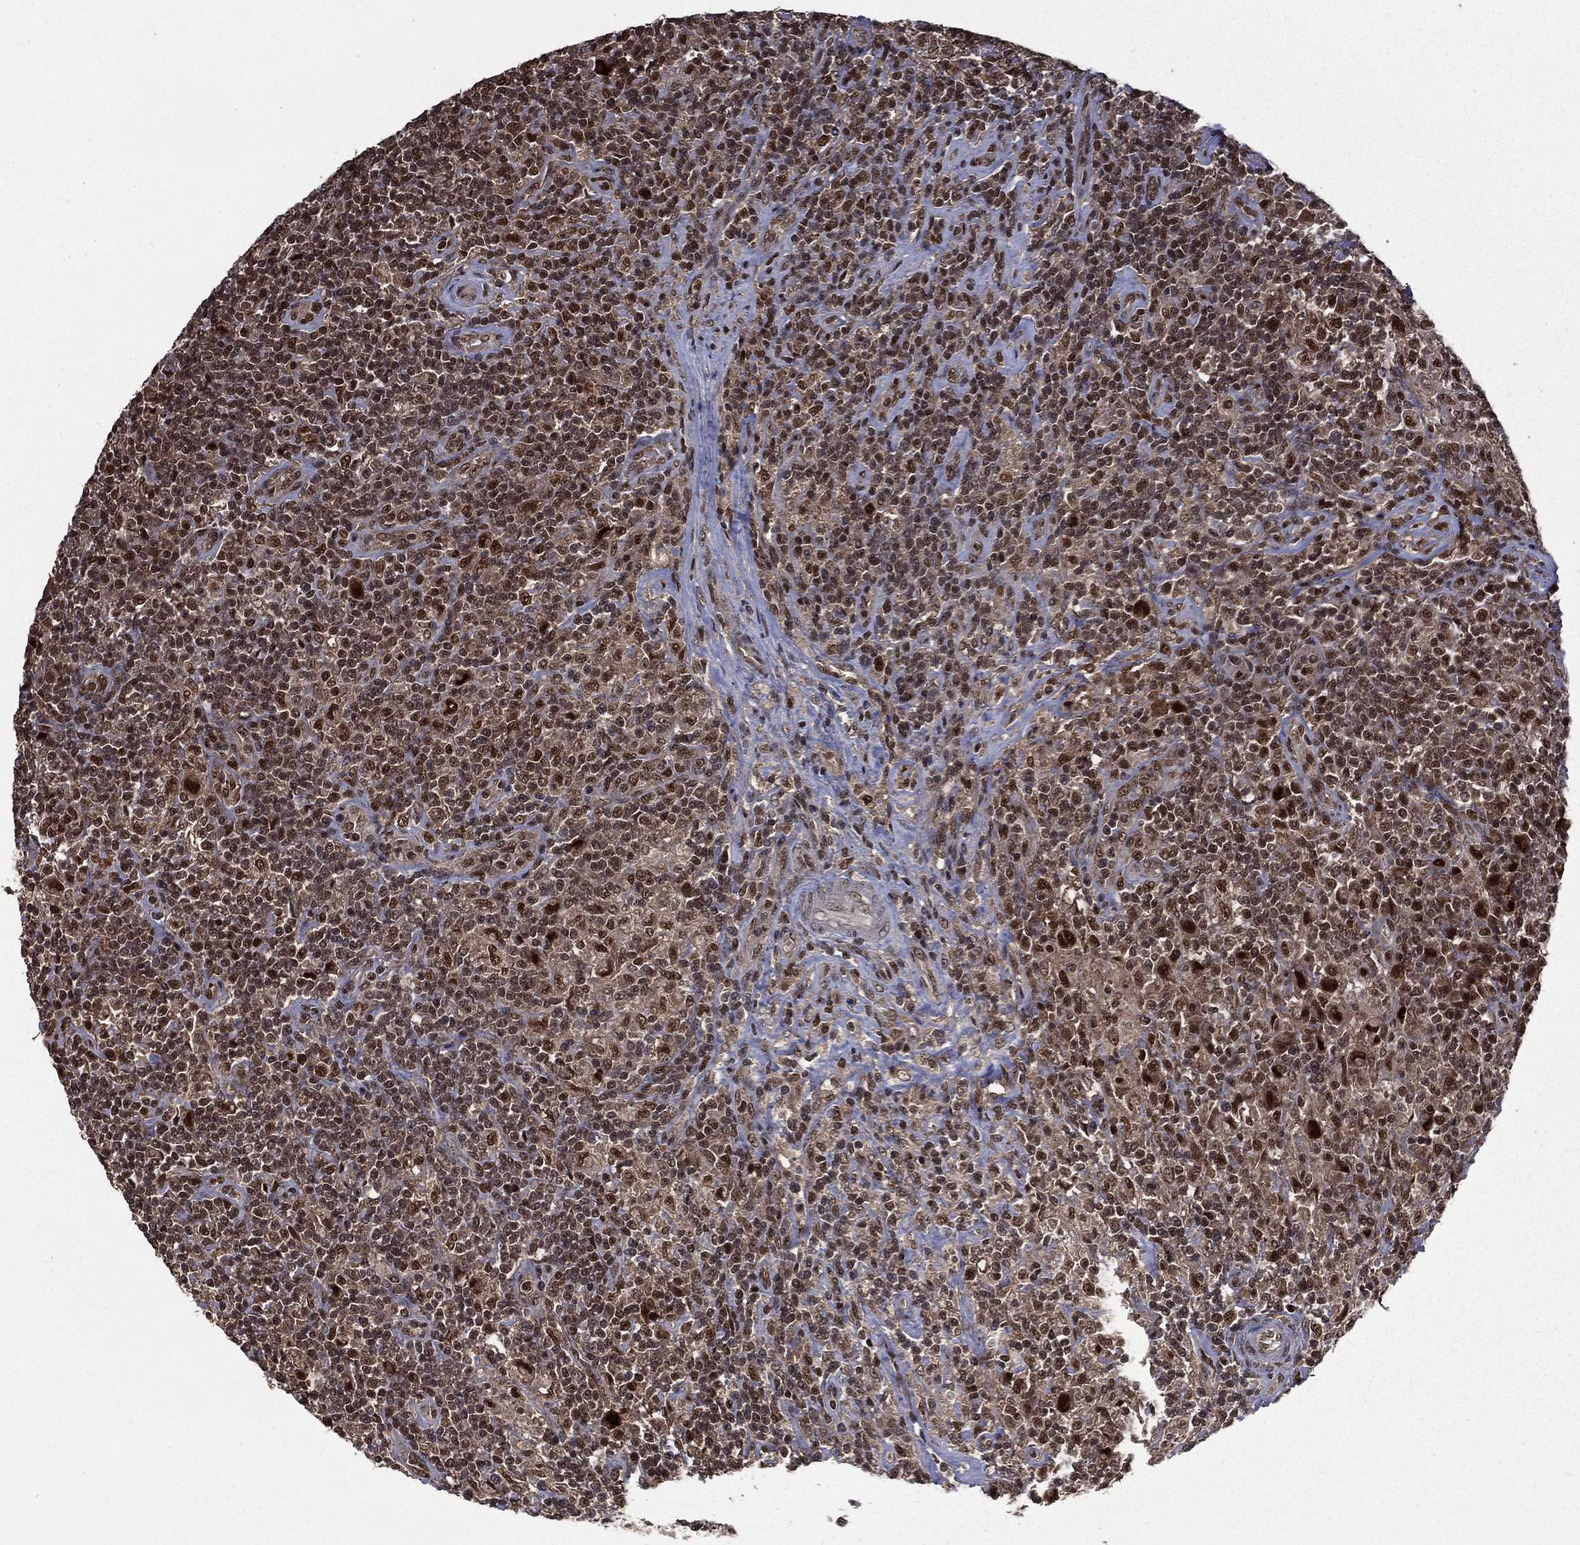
{"staining": {"intensity": "strong", "quantity": ">75%", "location": "nuclear"}, "tissue": "lymphoma", "cell_type": "Tumor cells", "image_type": "cancer", "snomed": [{"axis": "morphology", "description": "Hodgkin's disease, NOS"}, {"axis": "topography", "description": "Lymph node"}], "caption": "Strong nuclear expression is appreciated in approximately >75% of tumor cells in lymphoma. The staining is performed using DAB (3,3'-diaminobenzidine) brown chromogen to label protein expression. The nuclei are counter-stained blue using hematoxylin.", "gene": "JMJD6", "patient": {"sex": "male", "age": 70}}